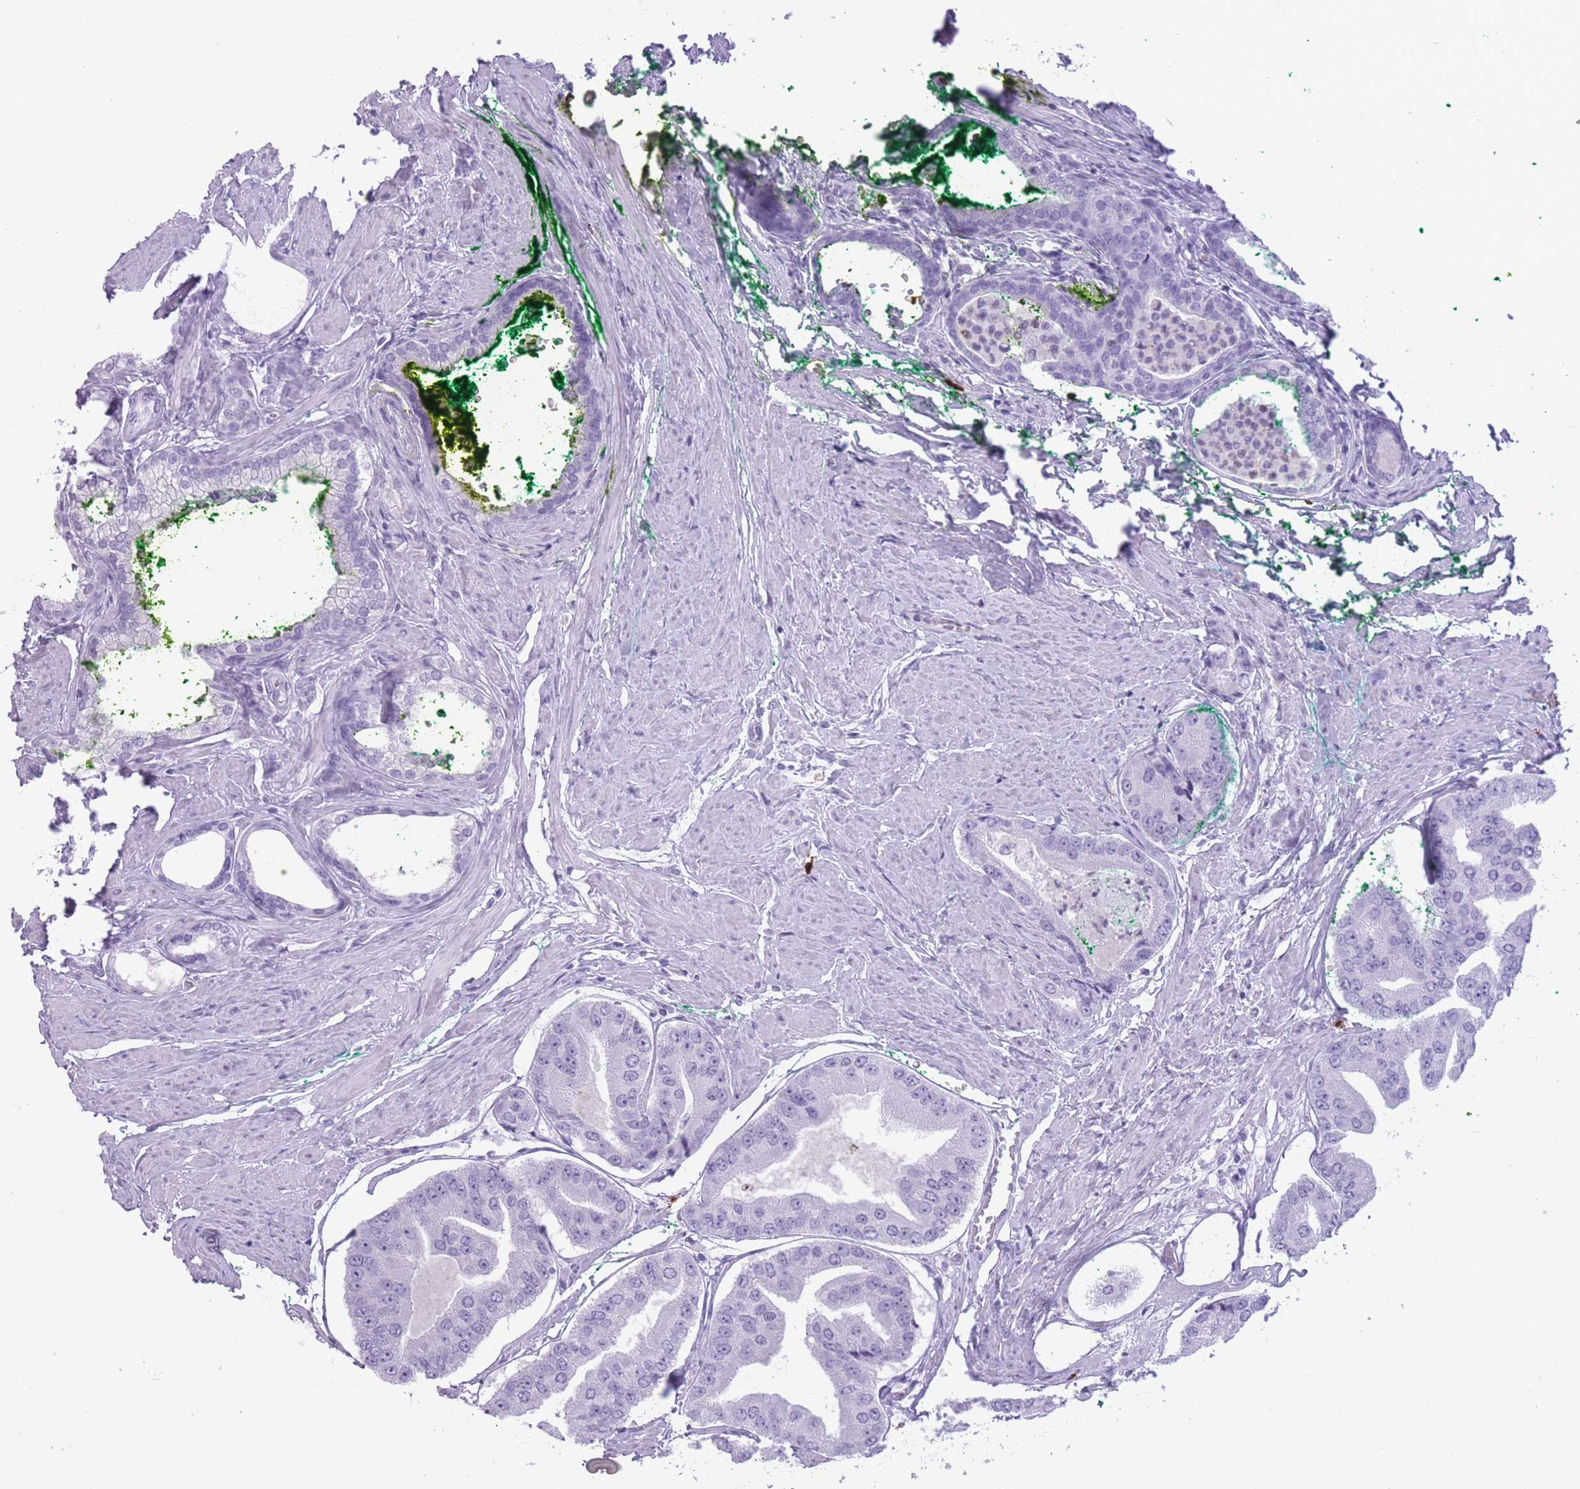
{"staining": {"intensity": "negative", "quantity": "none", "location": "none"}, "tissue": "prostate cancer", "cell_type": "Tumor cells", "image_type": "cancer", "snomed": [{"axis": "morphology", "description": "Adenocarcinoma, High grade"}, {"axis": "topography", "description": "Prostate"}], "caption": "High magnification brightfield microscopy of prostate cancer stained with DAB (brown) and counterstained with hematoxylin (blue): tumor cells show no significant positivity. The staining is performed using DAB brown chromogen with nuclei counter-stained in using hematoxylin.", "gene": "OR4F21", "patient": {"sex": "male", "age": 63}}